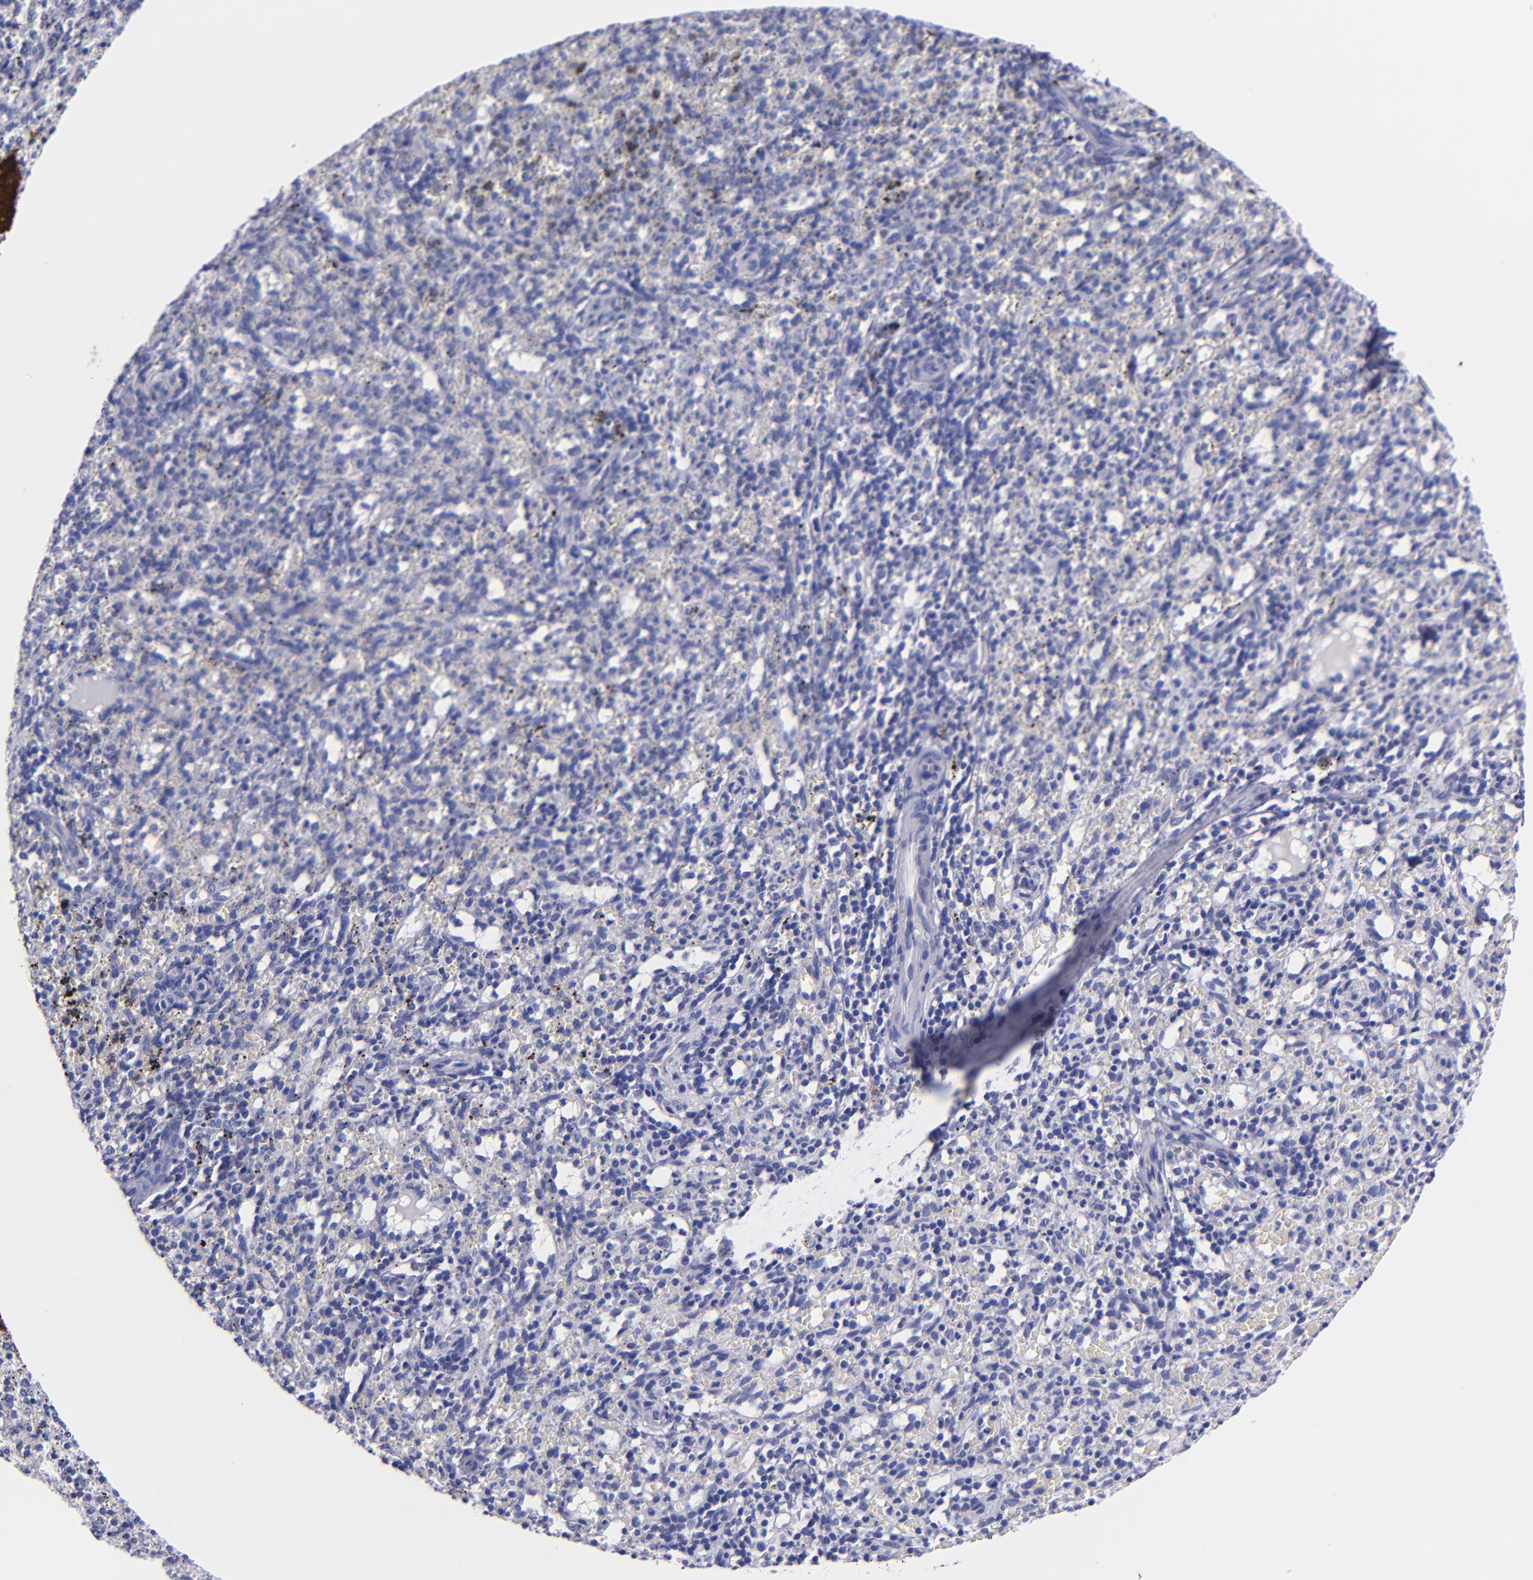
{"staining": {"intensity": "negative", "quantity": "none", "location": "none"}, "tissue": "spleen", "cell_type": "Cells in red pulp", "image_type": "normal", "snomed": [{"axis": "morphology", "description": "Normal tissue, NOS"}, {"axis": "topography", "description": "Spleen"}], "caption": "High power microscopy micrograph of an immunohistochemistry image of benign spleen, revealing no significant expression in cells in red pulp. (DAB immunohistochemistry with hematoxylin counter stain).", "gene": "SV2A", "patient": {"sex": "female", "age": 10}}